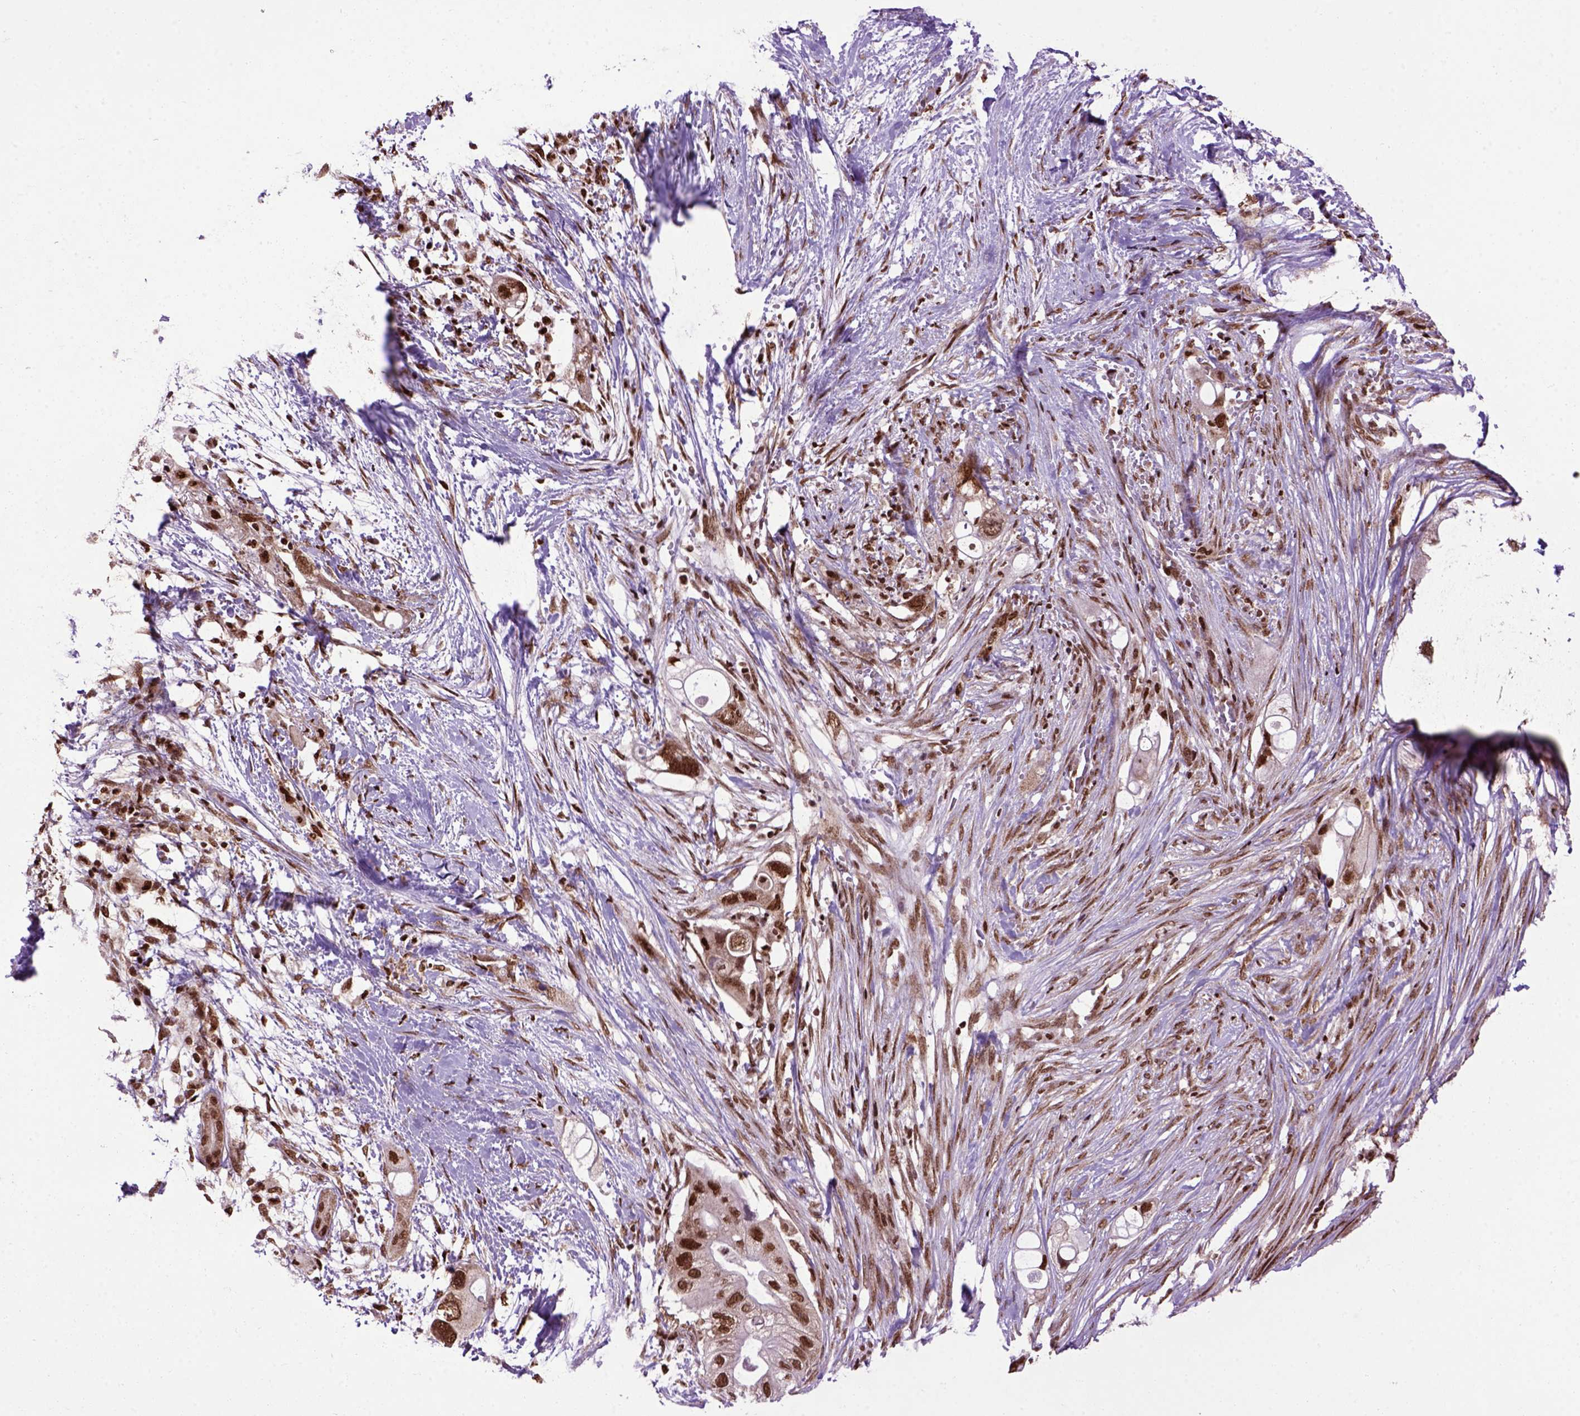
{"staining": {"intensity": "strong", "quantity": ">75%", "location": "nuclear"}, "tissue": "pancreatic cancer", "cell_type": "Tumor cells", "image_type": "cancer", "snomed": [{"axis": "morphology", "description": "Adenocarcinoma, NOS"}, {"axis": "topography", "description": "Pancreas"}], "caption": "A high amount of strong nuclear expression is identified in approximately >75% of tumor cells in pancreatic cancer tissue.", "gene": "CELF1", "patient": {"sex": "female", "age": 72}}